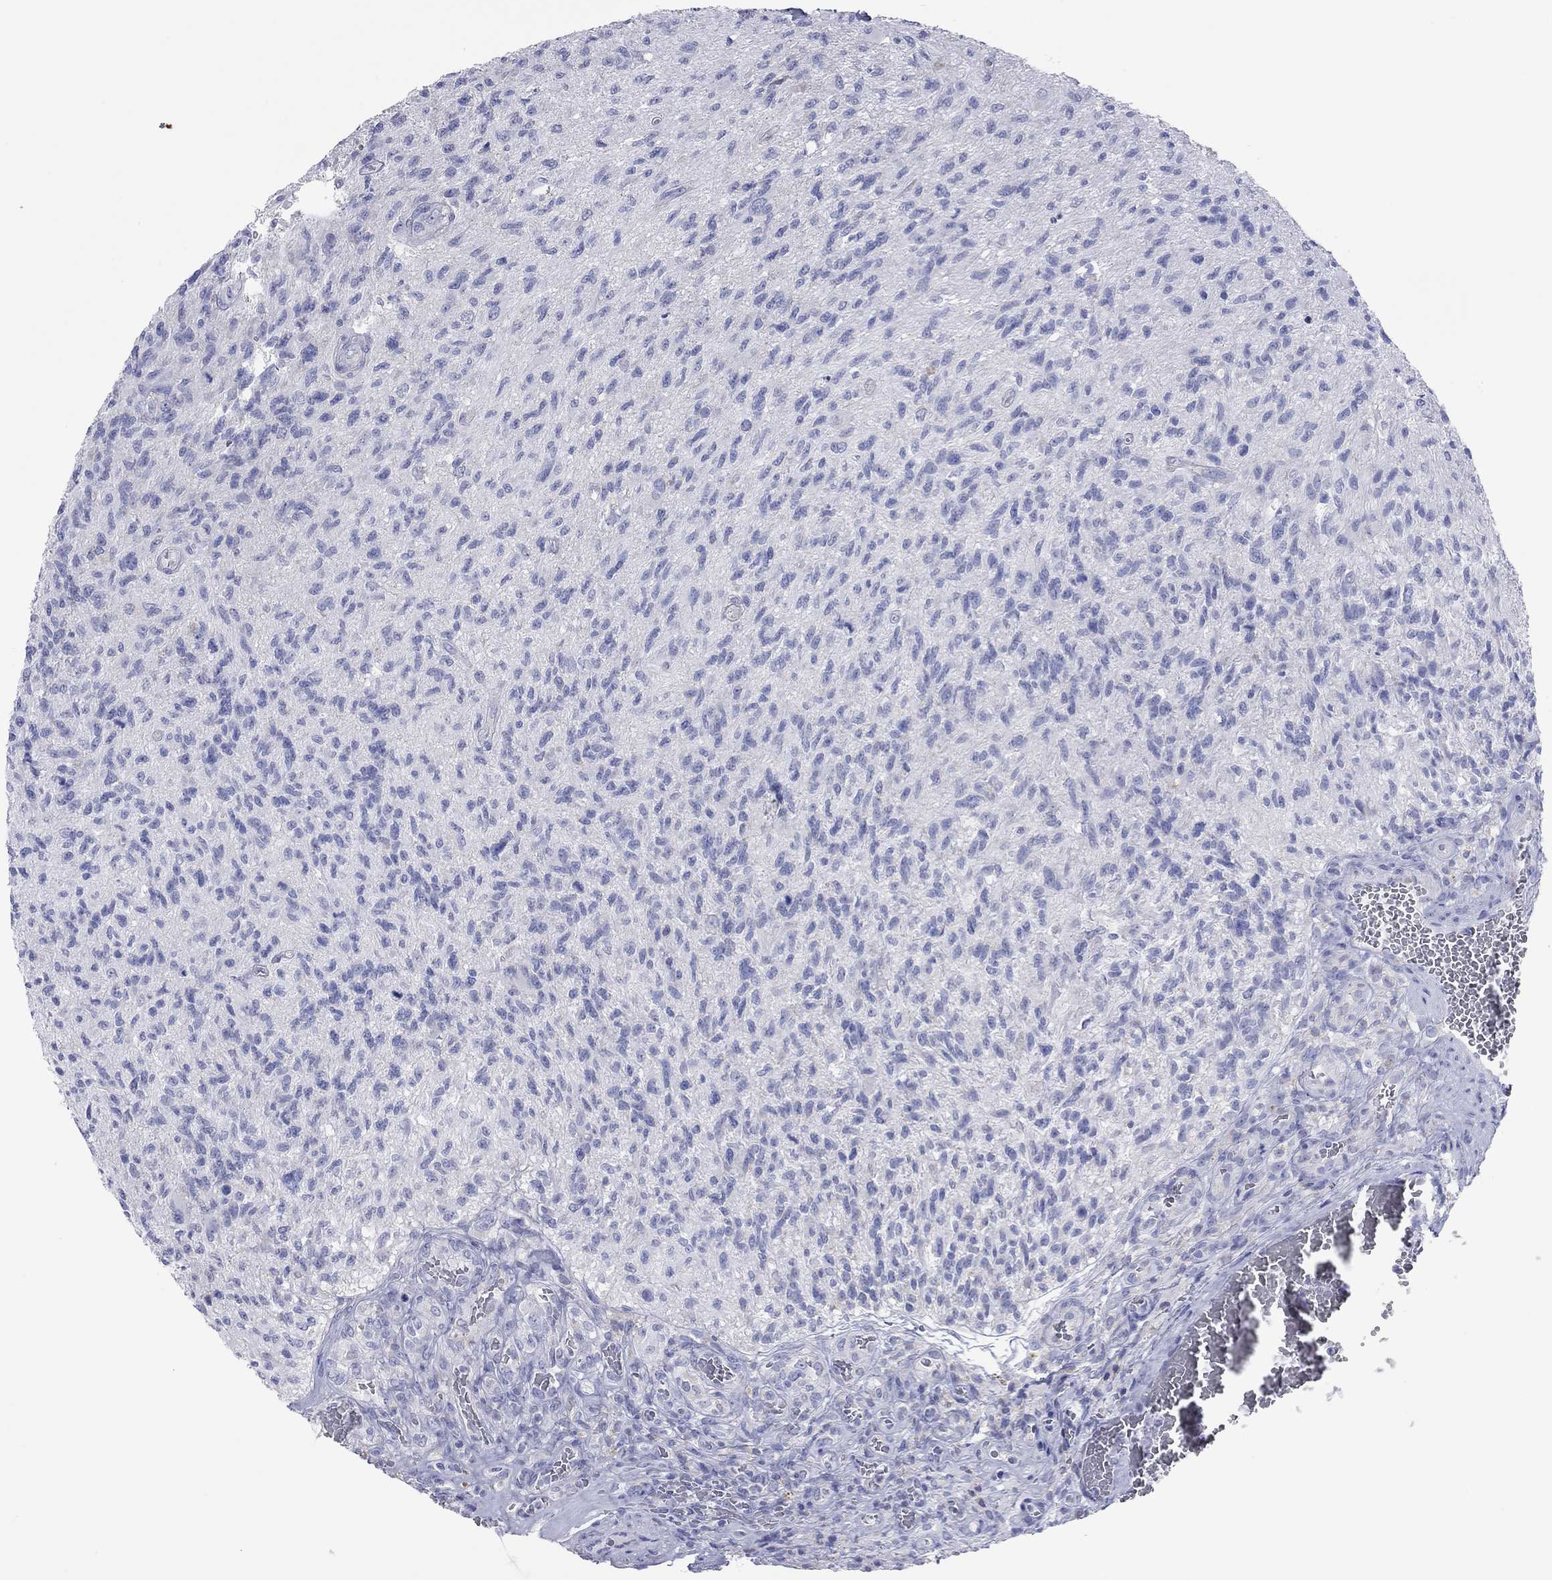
{"staining": {"intensity": "negative", "quantity": "none", "location": "none"}, "tissue": "glioma", "cell_type": "Tumor cells", "image_type": "cancer", "snomed": [{"axis": "morphology", "description": "Glioma, malignant, High grade"}, {"axis": "topography", "description": "Brain"}], "caption": "Malignant glioma (high-grade) stained for a protein using immunohistochemistry (IHC) exhibits no positivity tumor cells.", "gene": "VSIG10", "patient": {"sex": "male", "age": 56}}